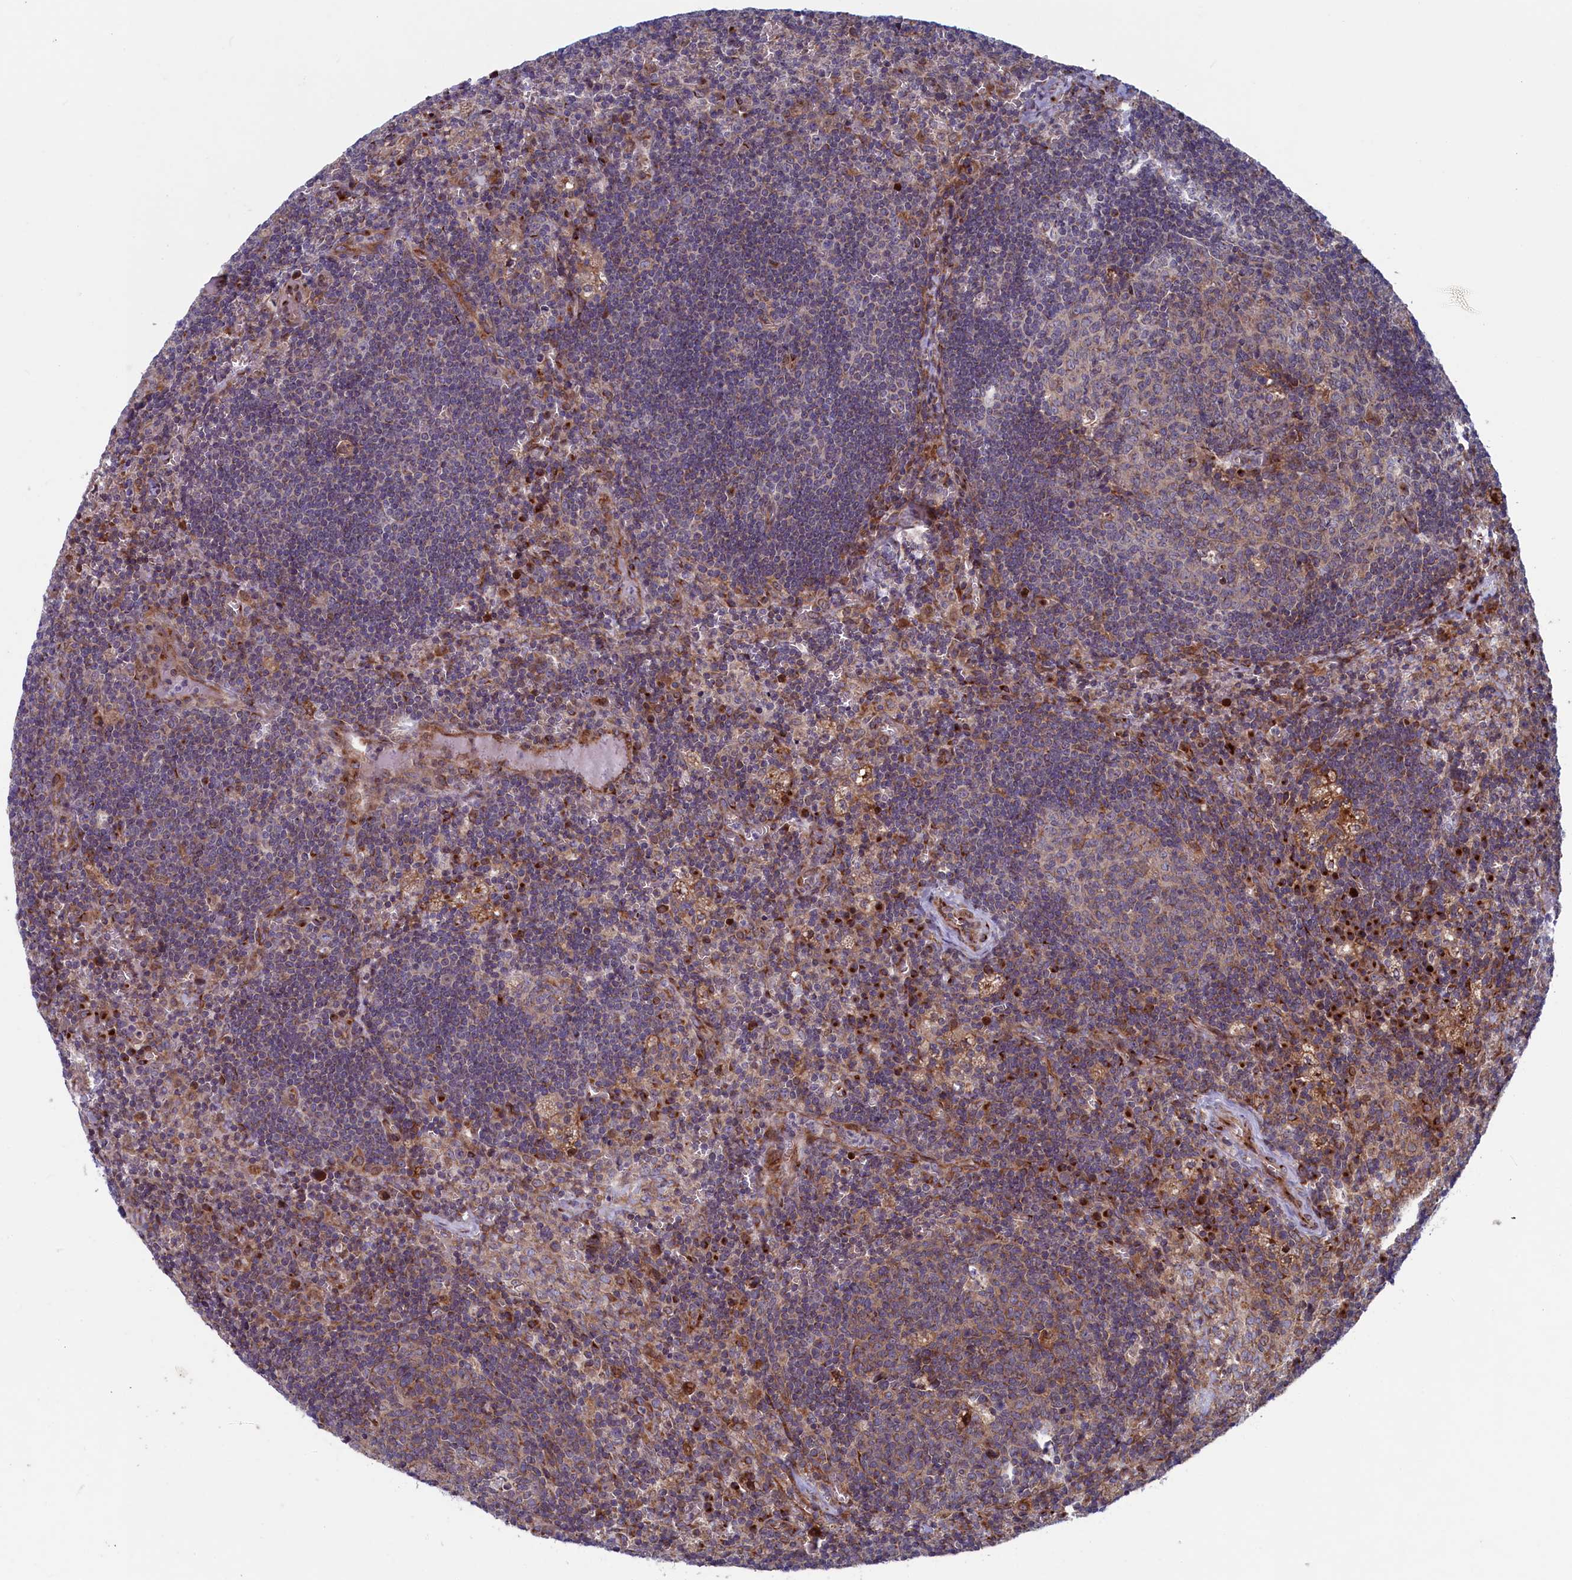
{"staining": {"intensity": "moderate", "quantity": "<25%", "location": "cytoplasmic/membranous"}, "tissue": "lymph node", "cell_type": "Germinal center cells", "image_type": "normal", "snomed": [{"axis": "morphology", "description": "Normal tissue, NOS"}, {"axis": "topography", "description": "Lymph node"}], "caption": "The immunohistochemical stain labels moderate cytoplasmic/membranous expression in germinal center cells of normal lymph node. The protein of interest is stained brown, and the nuclei are stained in blue (DAB IHC with brightfield microscopy, high magnification).", "gene": "MTFMT", "patient": {"sex": "male", "age": 58}}